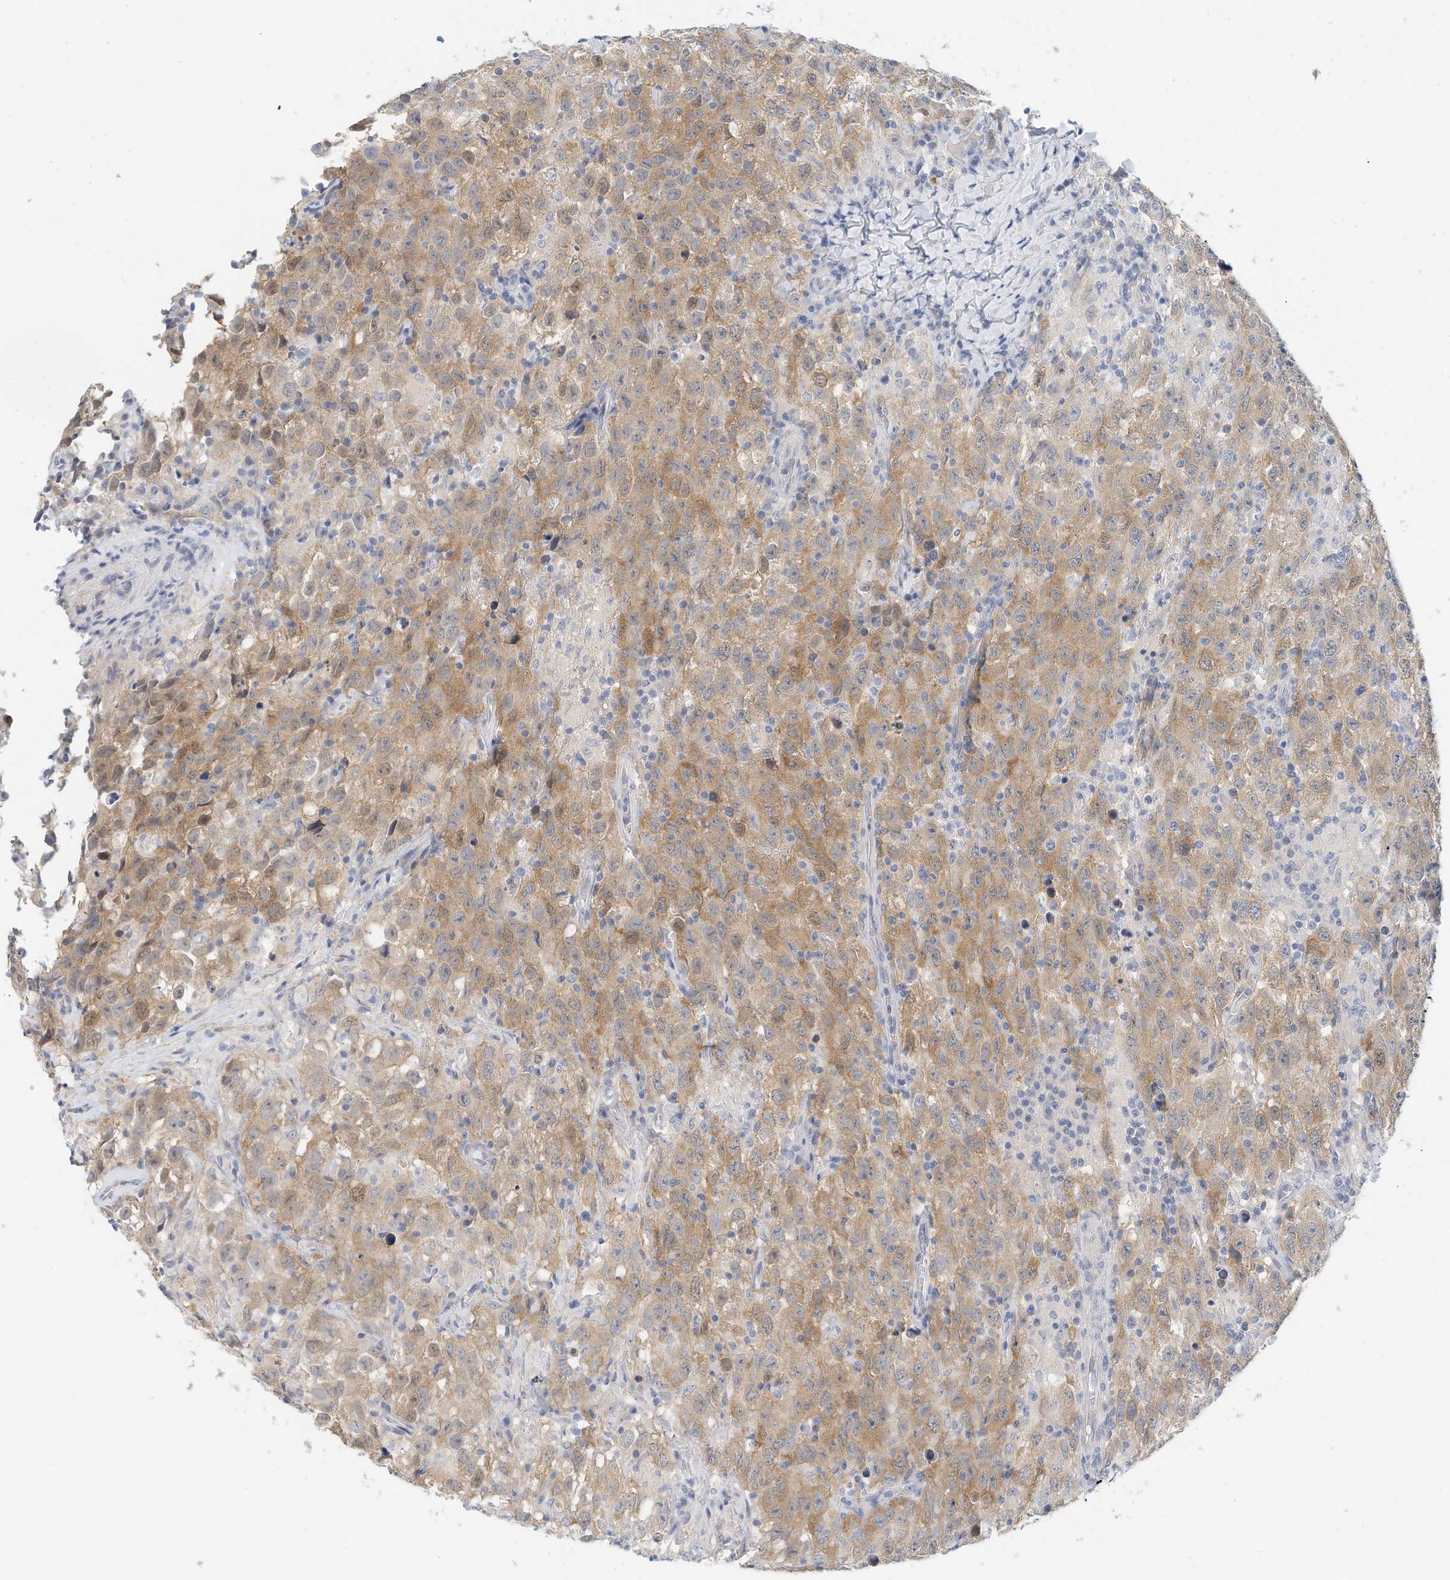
{"staining": {"intensity": "moderate", "quantity": ">75%", "location": "cytoplasmic/membranous"}, "tissue": "testis cancer", "cell_type": "Tumor cells", "image_type": "cancer", "snomed": [{"axis": "morphology", "description": "Seminoma, NOS"}, {"axis": "topography", "description": "Testis"}], "caption": "Testis cancer (seminoma) stained with immunohistochemistry (IHC) displays moderate cytoplasmic/membranous positivity in about >75% of tumor cells.", "gene": "ARHGAP28", "patient": {"sex": "male", "age": 41}}